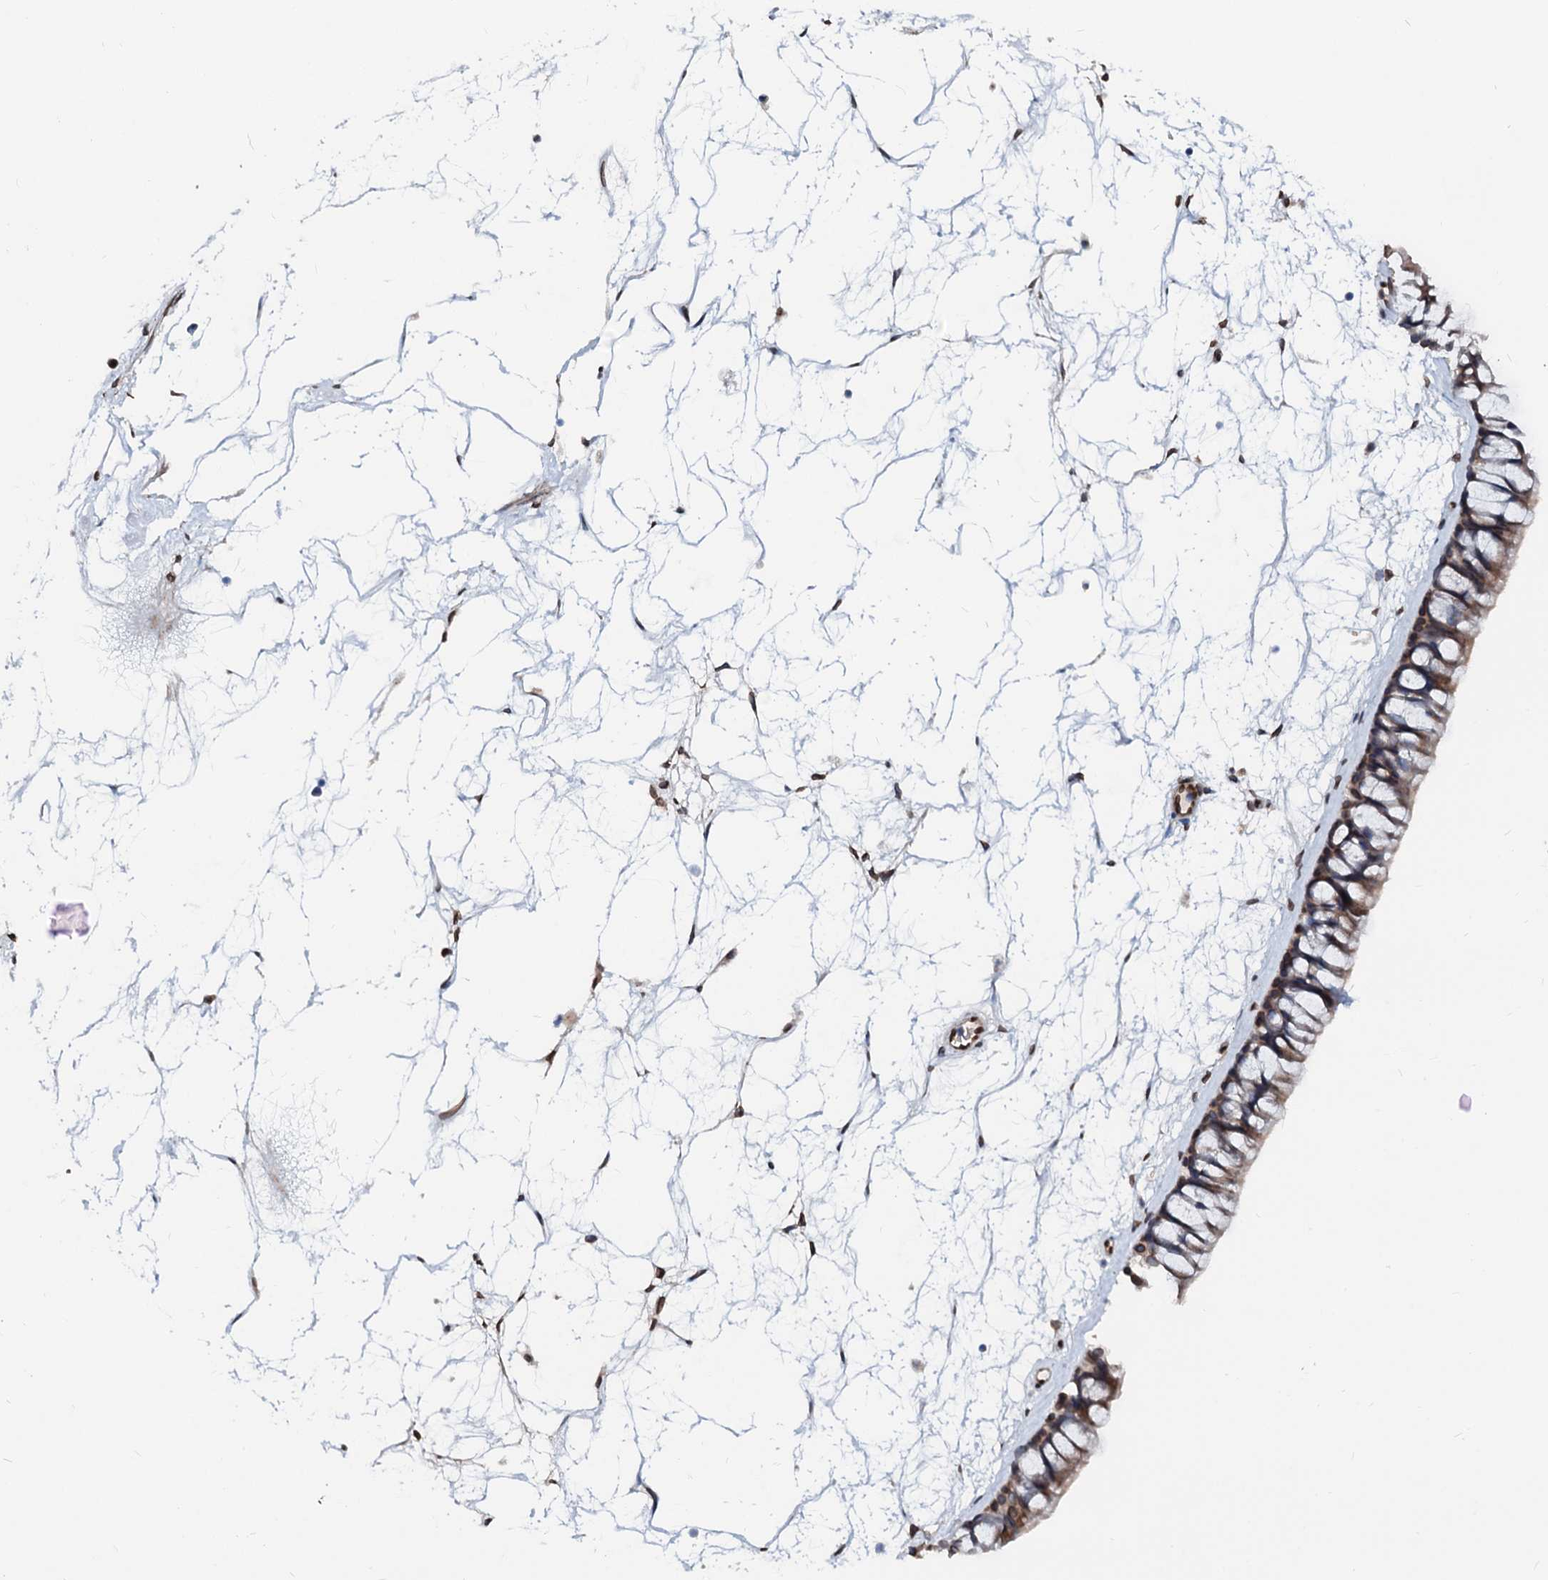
{"staining": {"intensity": "moderate", "quantity": ">75%", "location": "cytoplasmic/membranous,nuclear"}, "tissue": "nasopharynx", "cell_type": "Respiratory epithelial cells", "image_type": "normal", "snomed": [{"axis": "morphology", "description": "Normal tissue, NOS"}, {"axis": "topography", "description": "Nasopharynx"}], "caption": "Moderate cytoplasmic/membranous,nuclear positivity for a protein is seen in approximately >75% of respiratory epithelial cells of benign nasopharynx using immunohistochemistry.", "gene": "NRP2", "patient": {"sex": "male", "age": 64}}